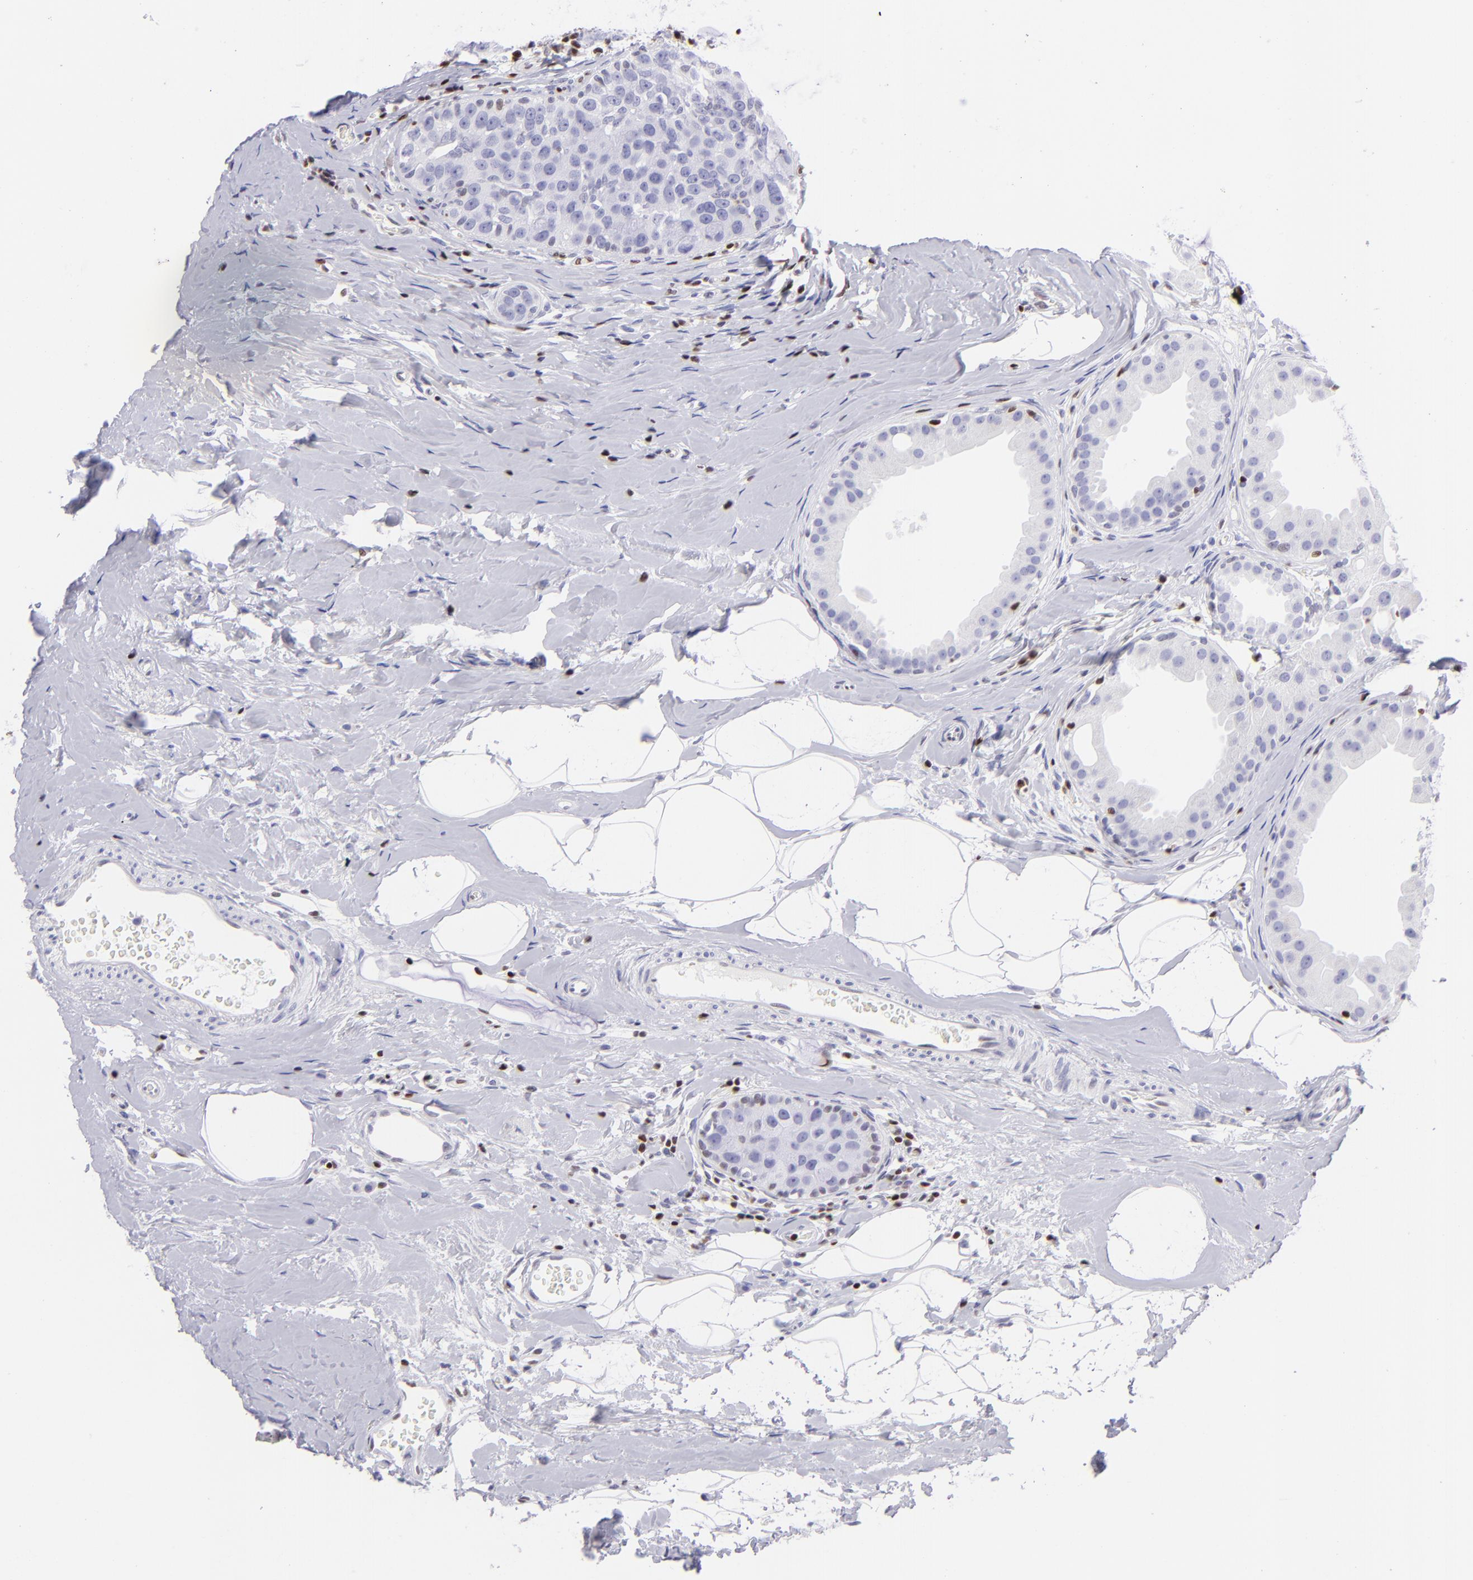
{"staining": {"intensity": "negative", "quantity": "none", "location": "none"}, "tissue": "breast cancer", "cell_type": "Tumor cells", "image_type": "cancer", "snomed": [{"axis": "morphology", "description": "Normal tissue, NOS"}, {"axis": "morphology", "description": "Duct carcinoma"}, {"axis": "topography", "description": "Breast"}], "caption": "There is no significant staining in tumor cells of breast cancer.", "gene": "ETS1", "patient": {"sex": "female", "age": 50}}